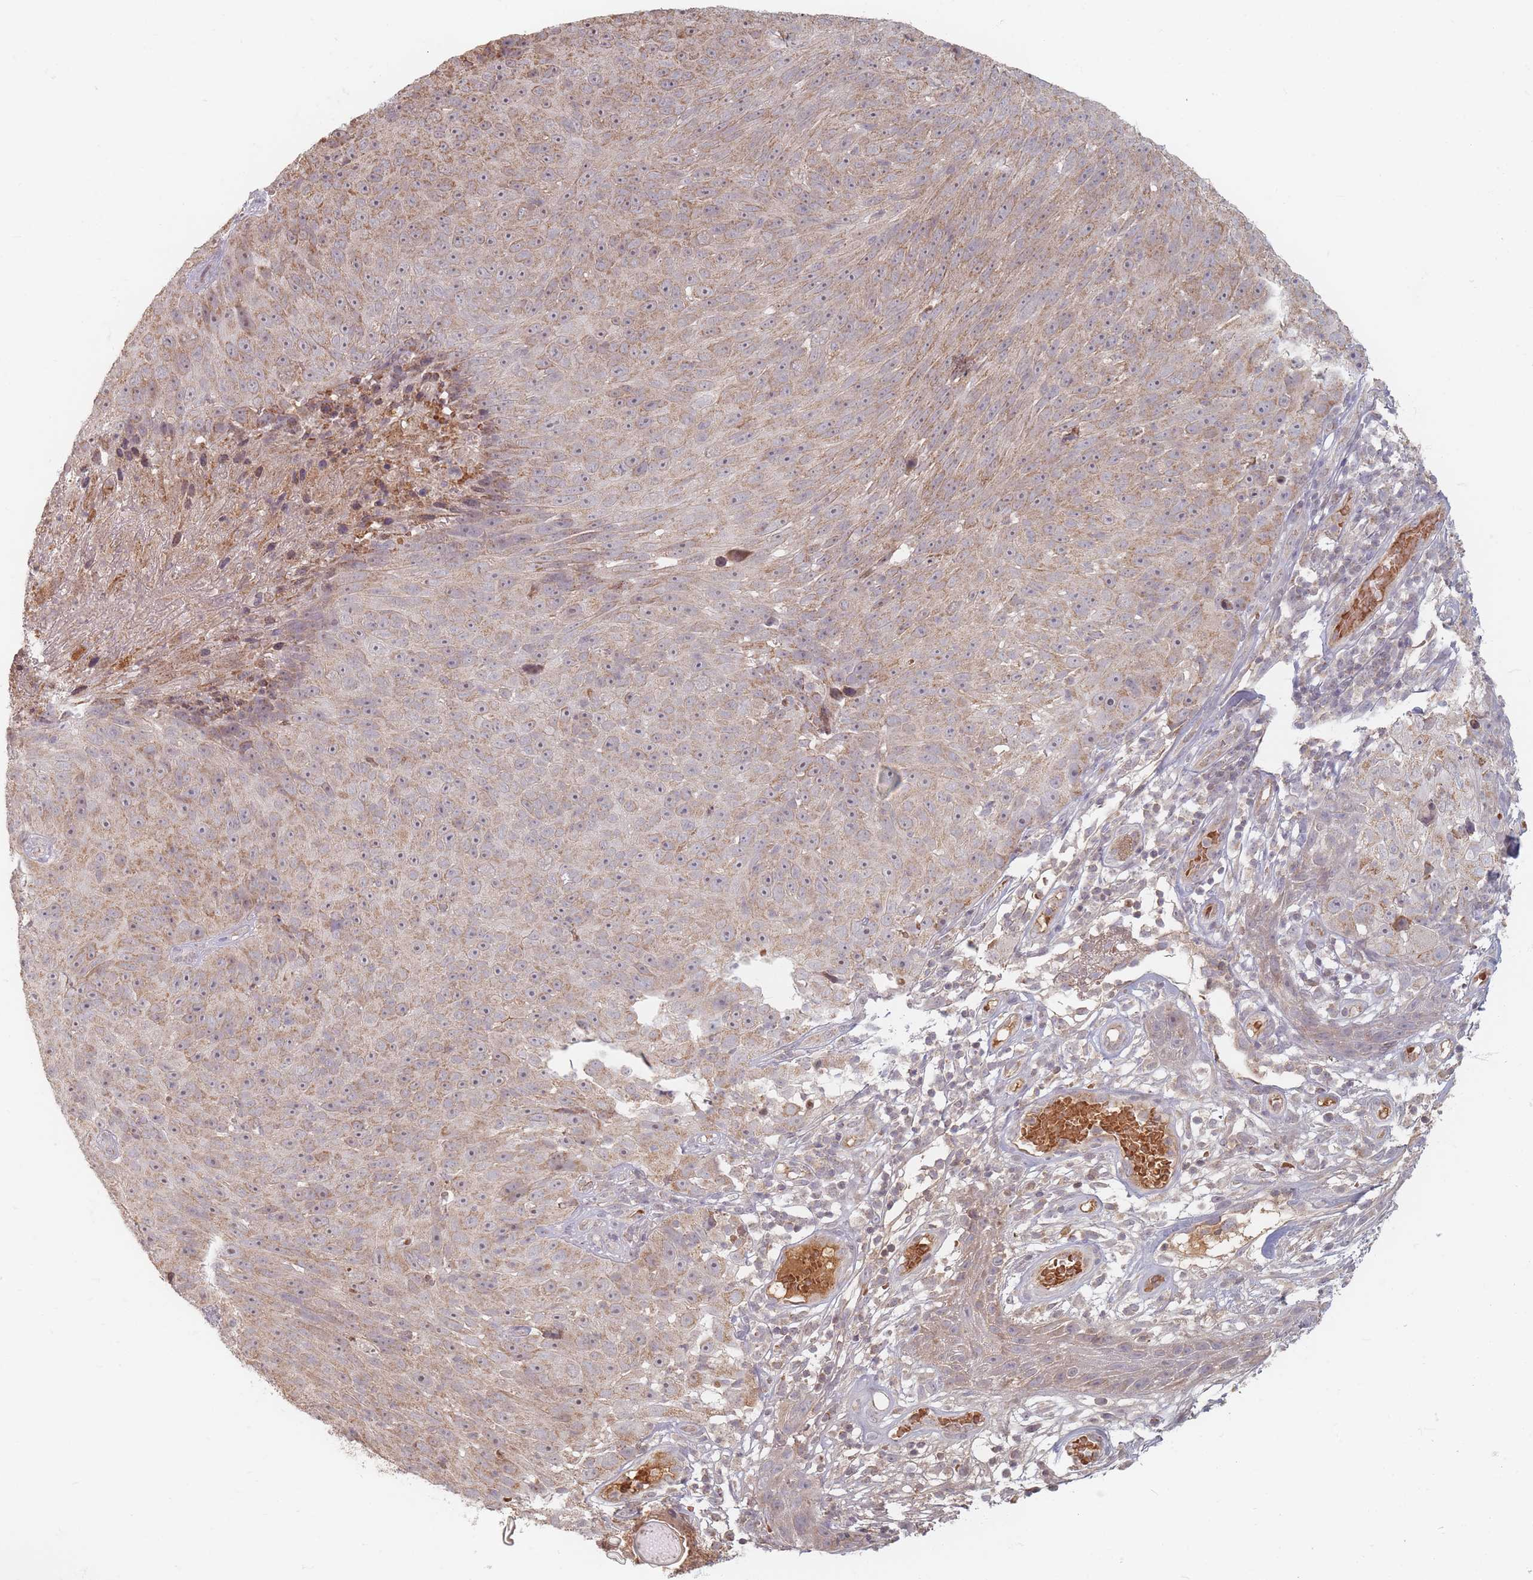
{"staining": {"intensity": "weak", "quantity": "25%-75%", "location": "cytoplasmic/membranous"}, "tissue": "skin cancer", "cell_type": "Tumor cells", "image_type": "cancer", "snomed": [{"axis": "morphology", "description": "Squamous cell carcinoma, NOS"}, {"axis": "topography", "description": "Skin"}], "caption": "Weak cytoplasmic/membranous staining is seen in about 25%-75% of tumor cells in skin squamous cell carcinoma.", "gene": "OR2M4", "patient": {"sex": "female", "age": 87}}